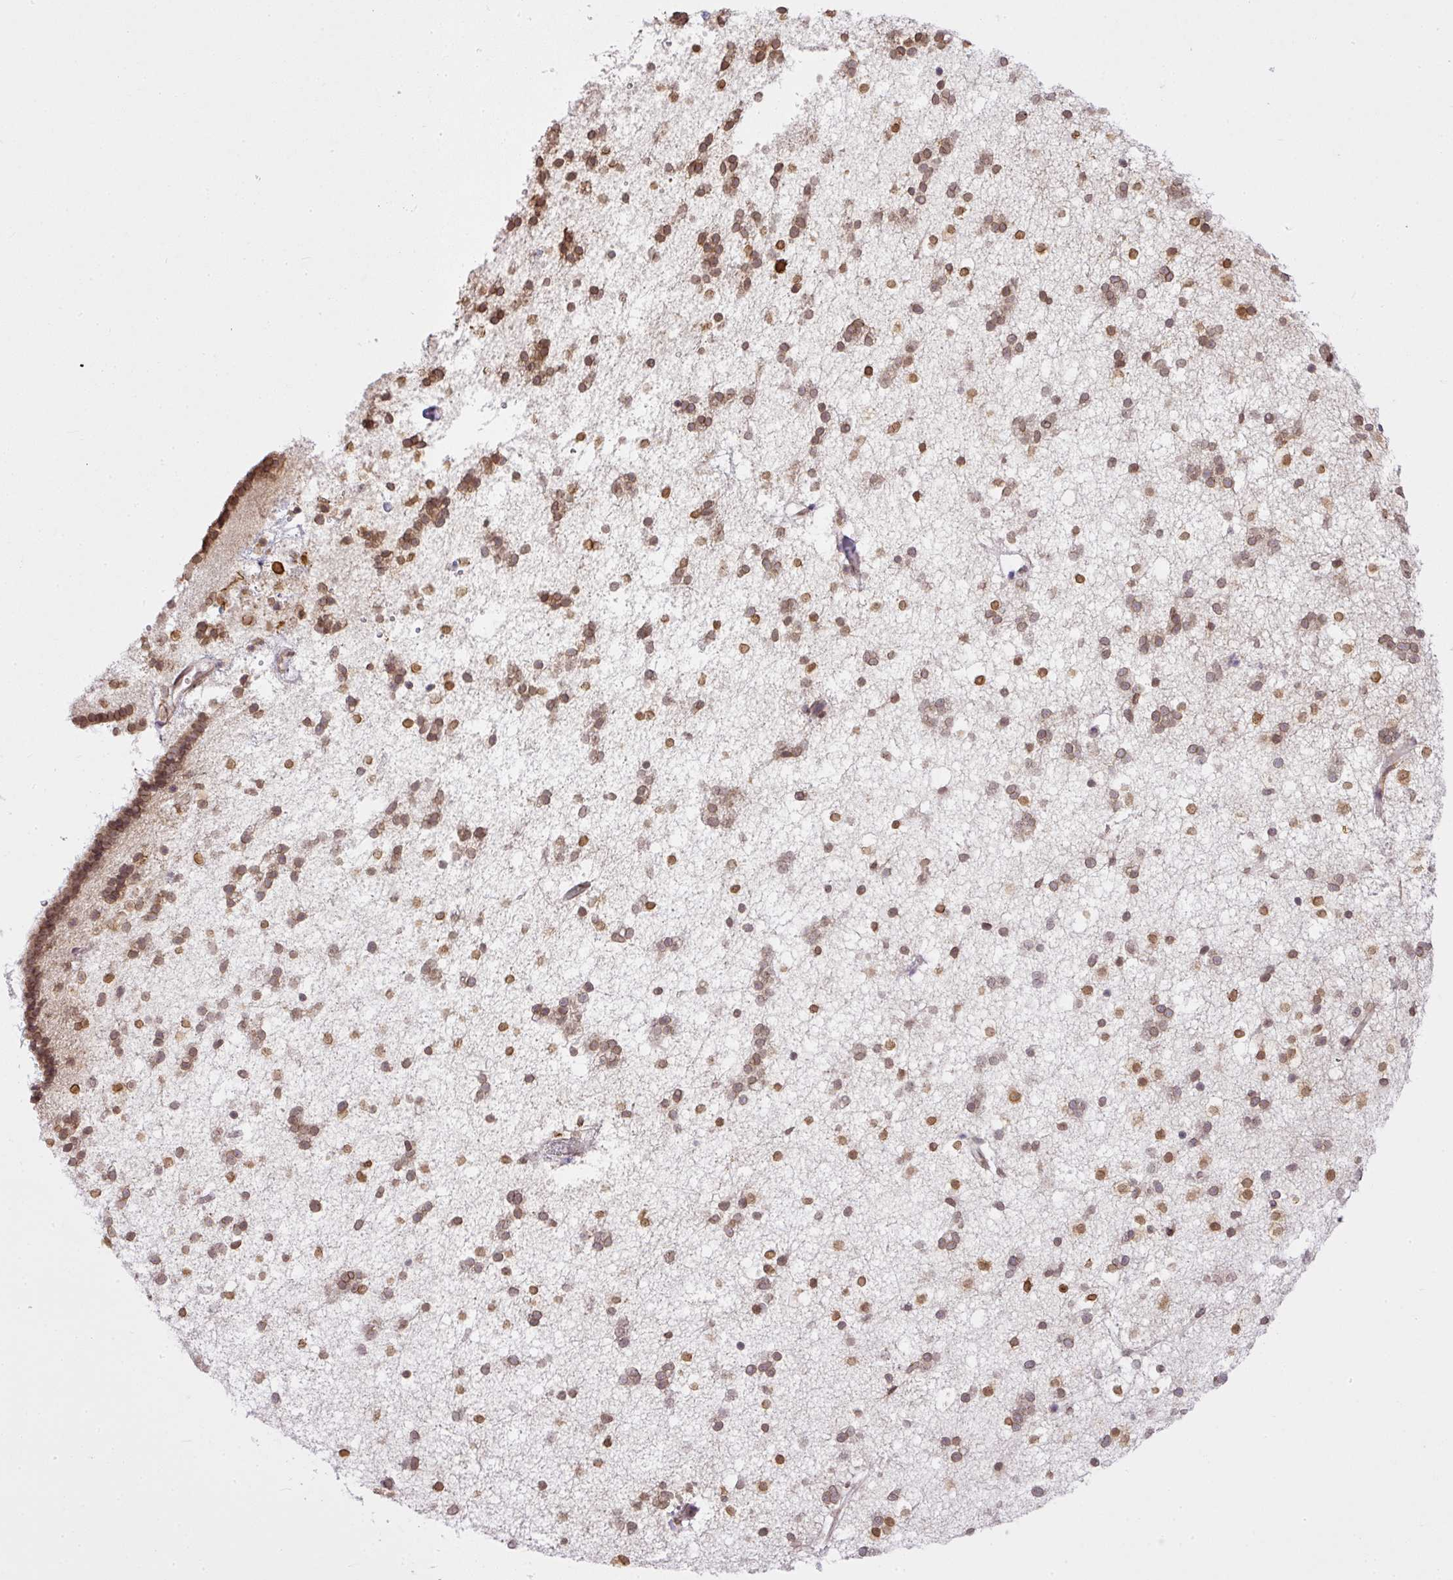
{"staining": {"intensity": "moderate", "quantity": ">75%", "location": "nuclear"}, "tissue": "caudate", "cell_type": "Glial cells", "image_type": "normal", "snomed": [{"axis": "morphology", "description": "Normal tissue, NOS"}, {"axis": "topography", "description": "Lateral ventricle wall"}], "caption": "Protein expression analysis of benign human caudate reveals moderate nuclear positivity in about >75% of glial cells. The protein is stained brown, and the nuclei are stained in blue (DAB IHC with brightfield microscopy, high magnification).", "gene": "COX18", "patient": {"sex": "male", "age": 37}}